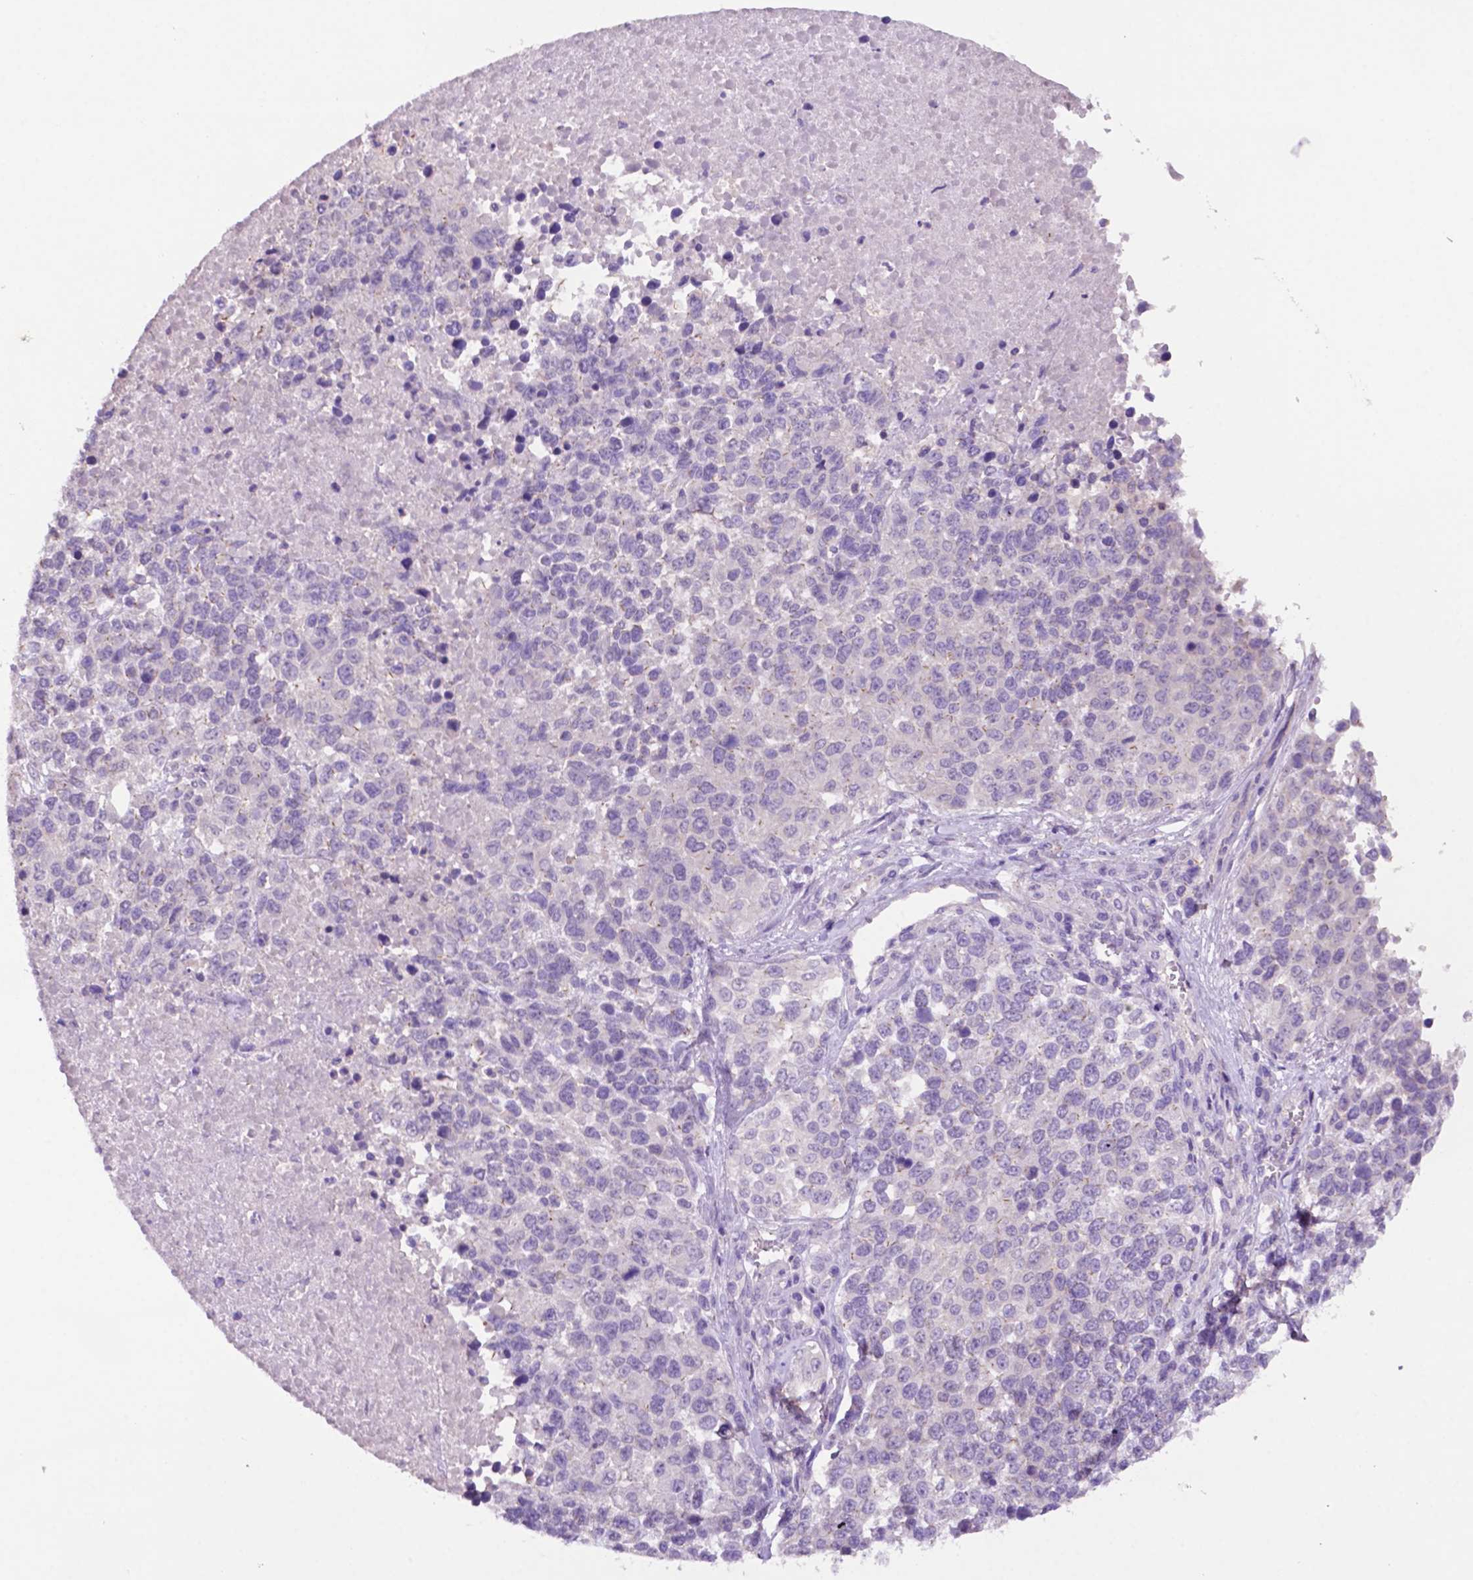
{"staining": {"intensity": "negative", "quantity": "none", "location": "none"}, "tissue": "melanoma", "cell_type": "Tumor cells", "image_type": "cancer", "snomed": [{"axis": "morphology", "description": "Malignant melanoma, Metastatic site"}, {"axis": "topography", "description": "Skin"}], "caption": "DAB (3,3'-diaminobenzidine) immunohistochemical staining of human malignant melanoma (metastatic site) exhibits no significant positivity in tumor cells.", "gene": "PRPS2", "patient": {"sex": "male", "age": 84}}